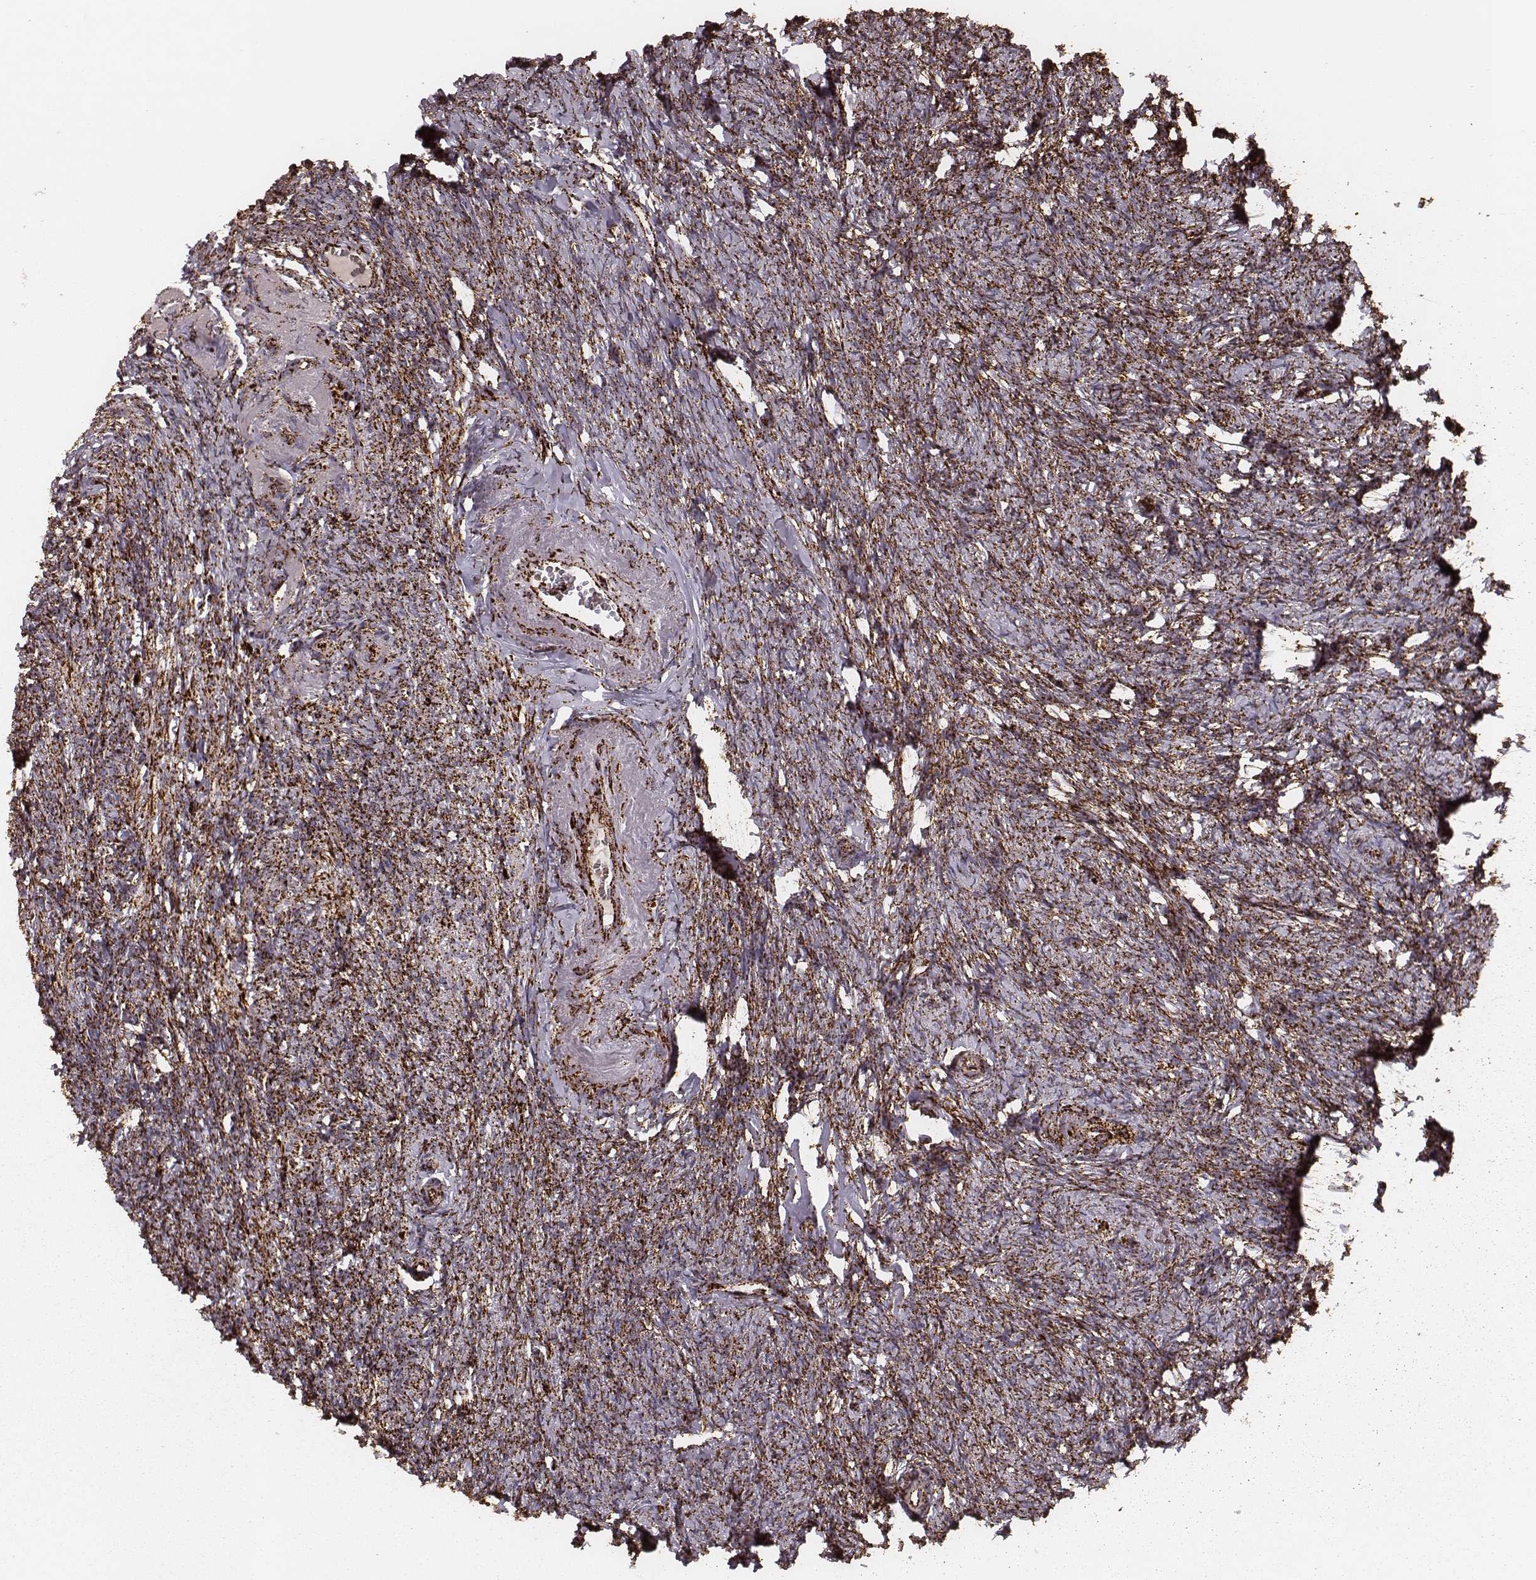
{"staining": {"intensity": "strong", "quantity": ">75%", "location": "cytoplasmic/membranous"}, "tissue": "ovary", "cell_type": "Follicle cells", "image_type": "normal", "snomed": [{"axis": "morphology", "description": "Normal tissue, NOS"}, {"axis": "topography", "description": "Ovary"}], "caption": "Follicle cells exhibit strong cytoplasmic/membranous positivity in about >75% of cells in normal ovary.", "gene": "TUFM", "patient": {"sex": "female", "age": 72}}